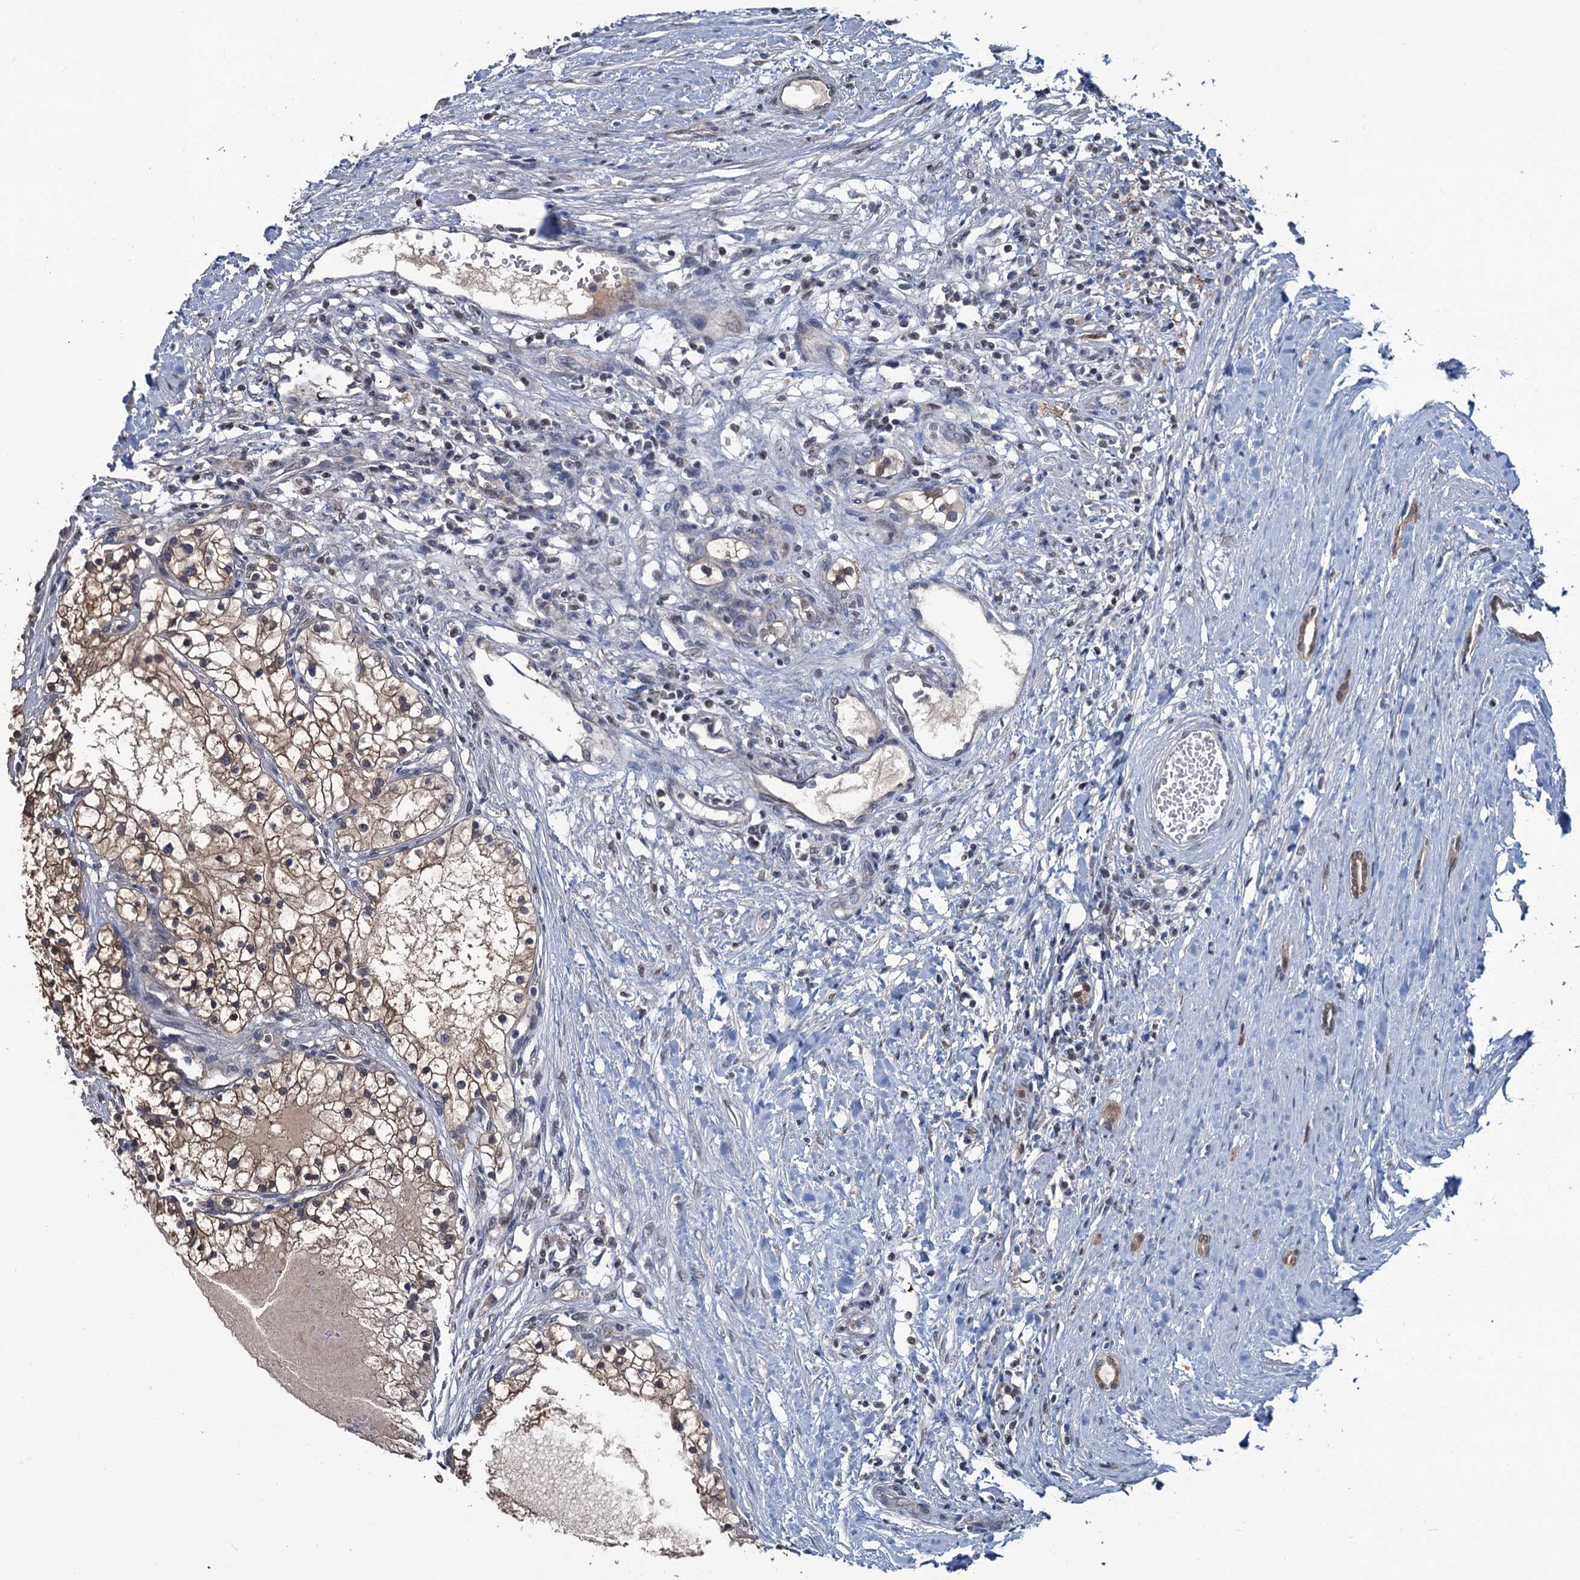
{"staining": {"intensity": "weak", "quantity": "25%-75%", "location": "cytoplasmic/membranous"}, "tissue": "renal cancer", "cell_type": "Tumor cells", "image_type": "cancer", "snomed": [{"axis": "morphology", "description": "Normal tissue, NOS"}, {"axis": "morphology", "description": "Adenocarcinoma, NOS"}, {"axis": "topography", "description": "Kidney"}], "caption": "This image displays immunohistochemistry (IHC) staining of human renal cancer (adenocarcinoma), with low weak cytoplasmic/membranous positivity in about 25%-75% of tumor cells.", "gene": "RTKN2", "patient": {"sex": "male", "age": 68}}